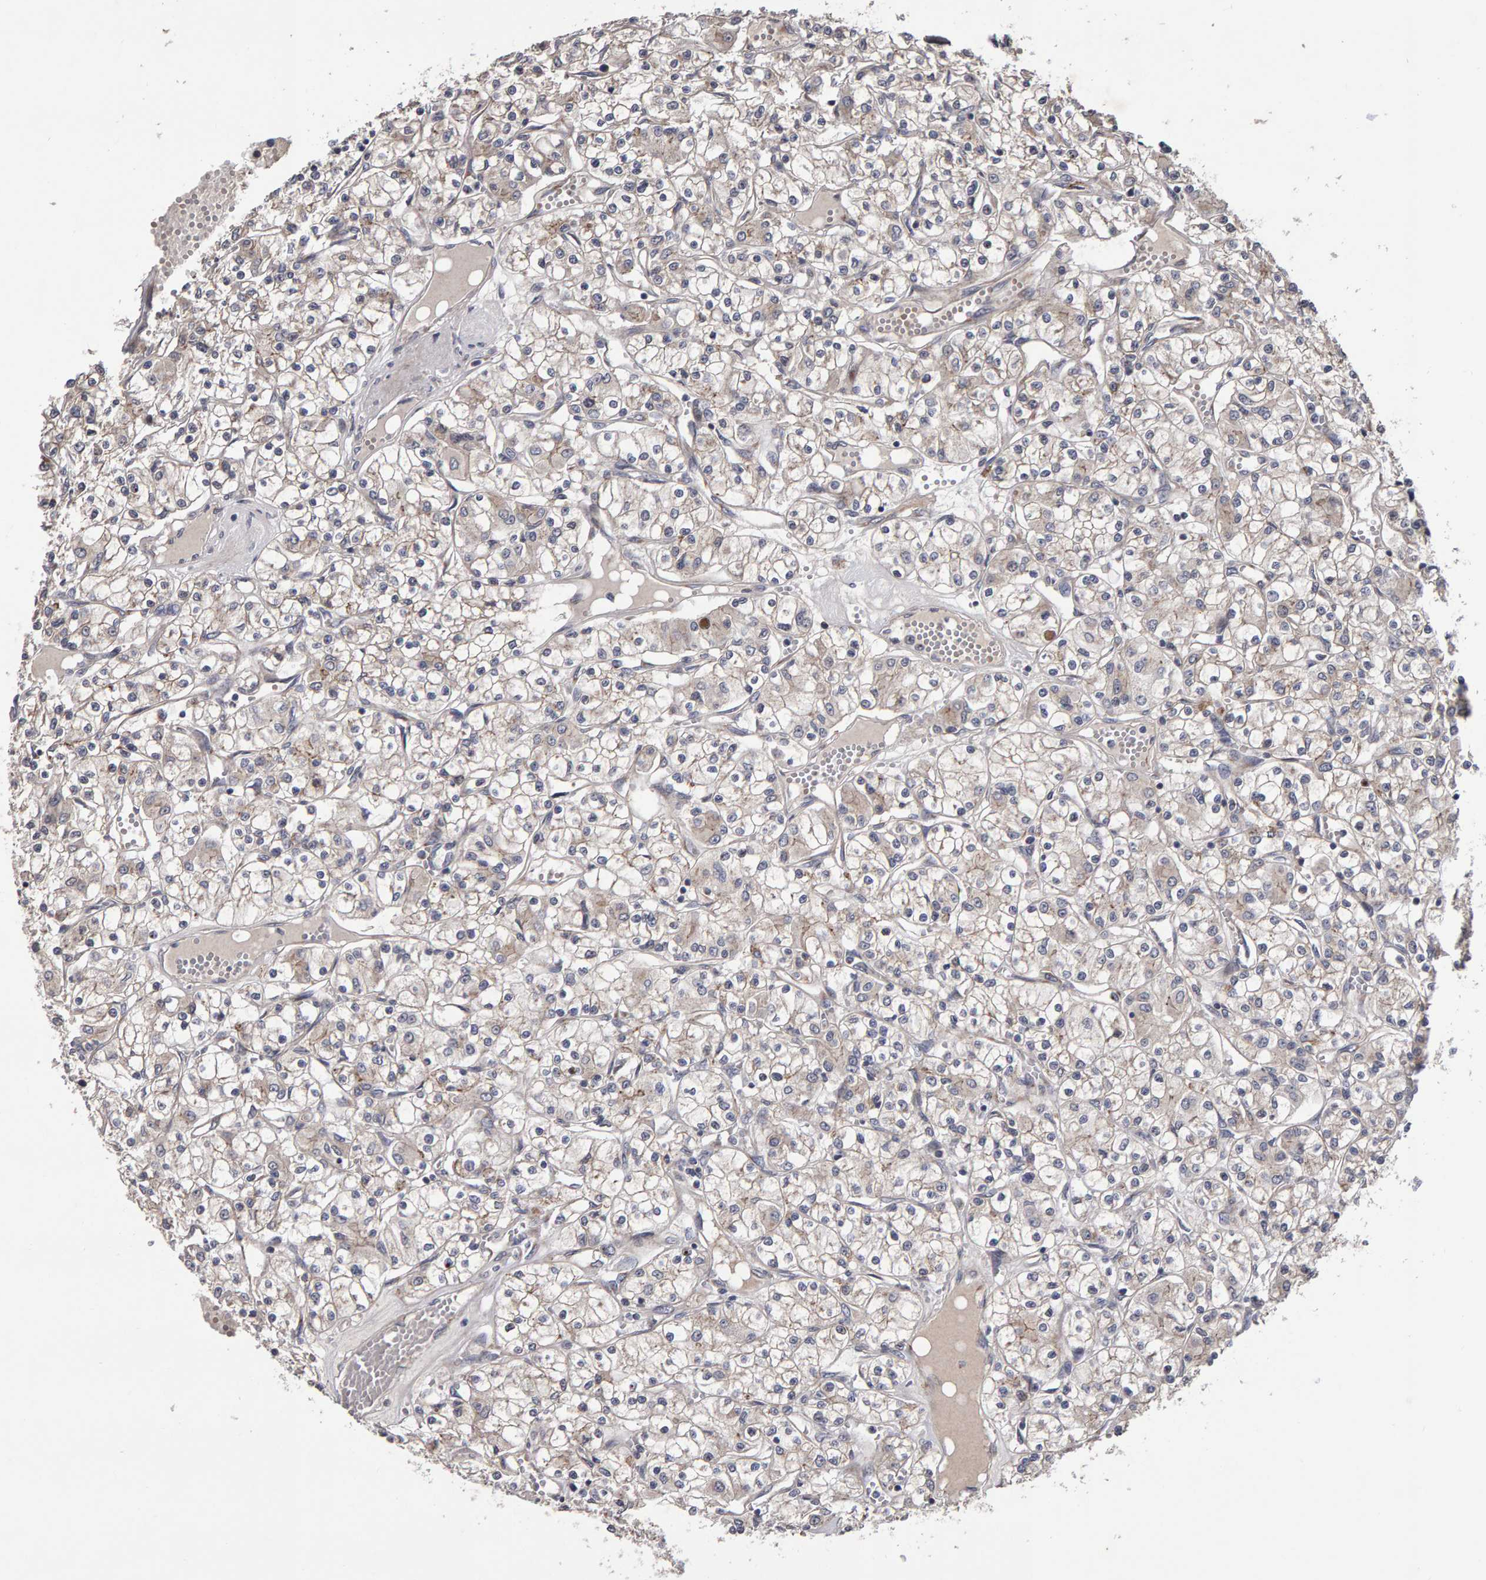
{"staining": {"intensity": "weak", "quantity": "25%-75%", "location": "cytoplasmic/membranous"}, "tissue": "renal cancer", "cell_type": "Tumor cells", "image_type": "cancer", "snomed": [{"axis": "morphology", "description": "Adenocarcinoma, NOS"}, {"axis": "topography", "description": "Kidney"}], "caption": "Brown immunohistochemical staining in human renal cancer (adenocarcinoma) demonstrates weak cytoplasmic/membranous staining in approximately 25%-75% of tumor cells. (brown staining indicates protein expression, while blue staining denotes nuclei).", "gene": "CANT1", "patient": {"sex": "female", "age": 59}}